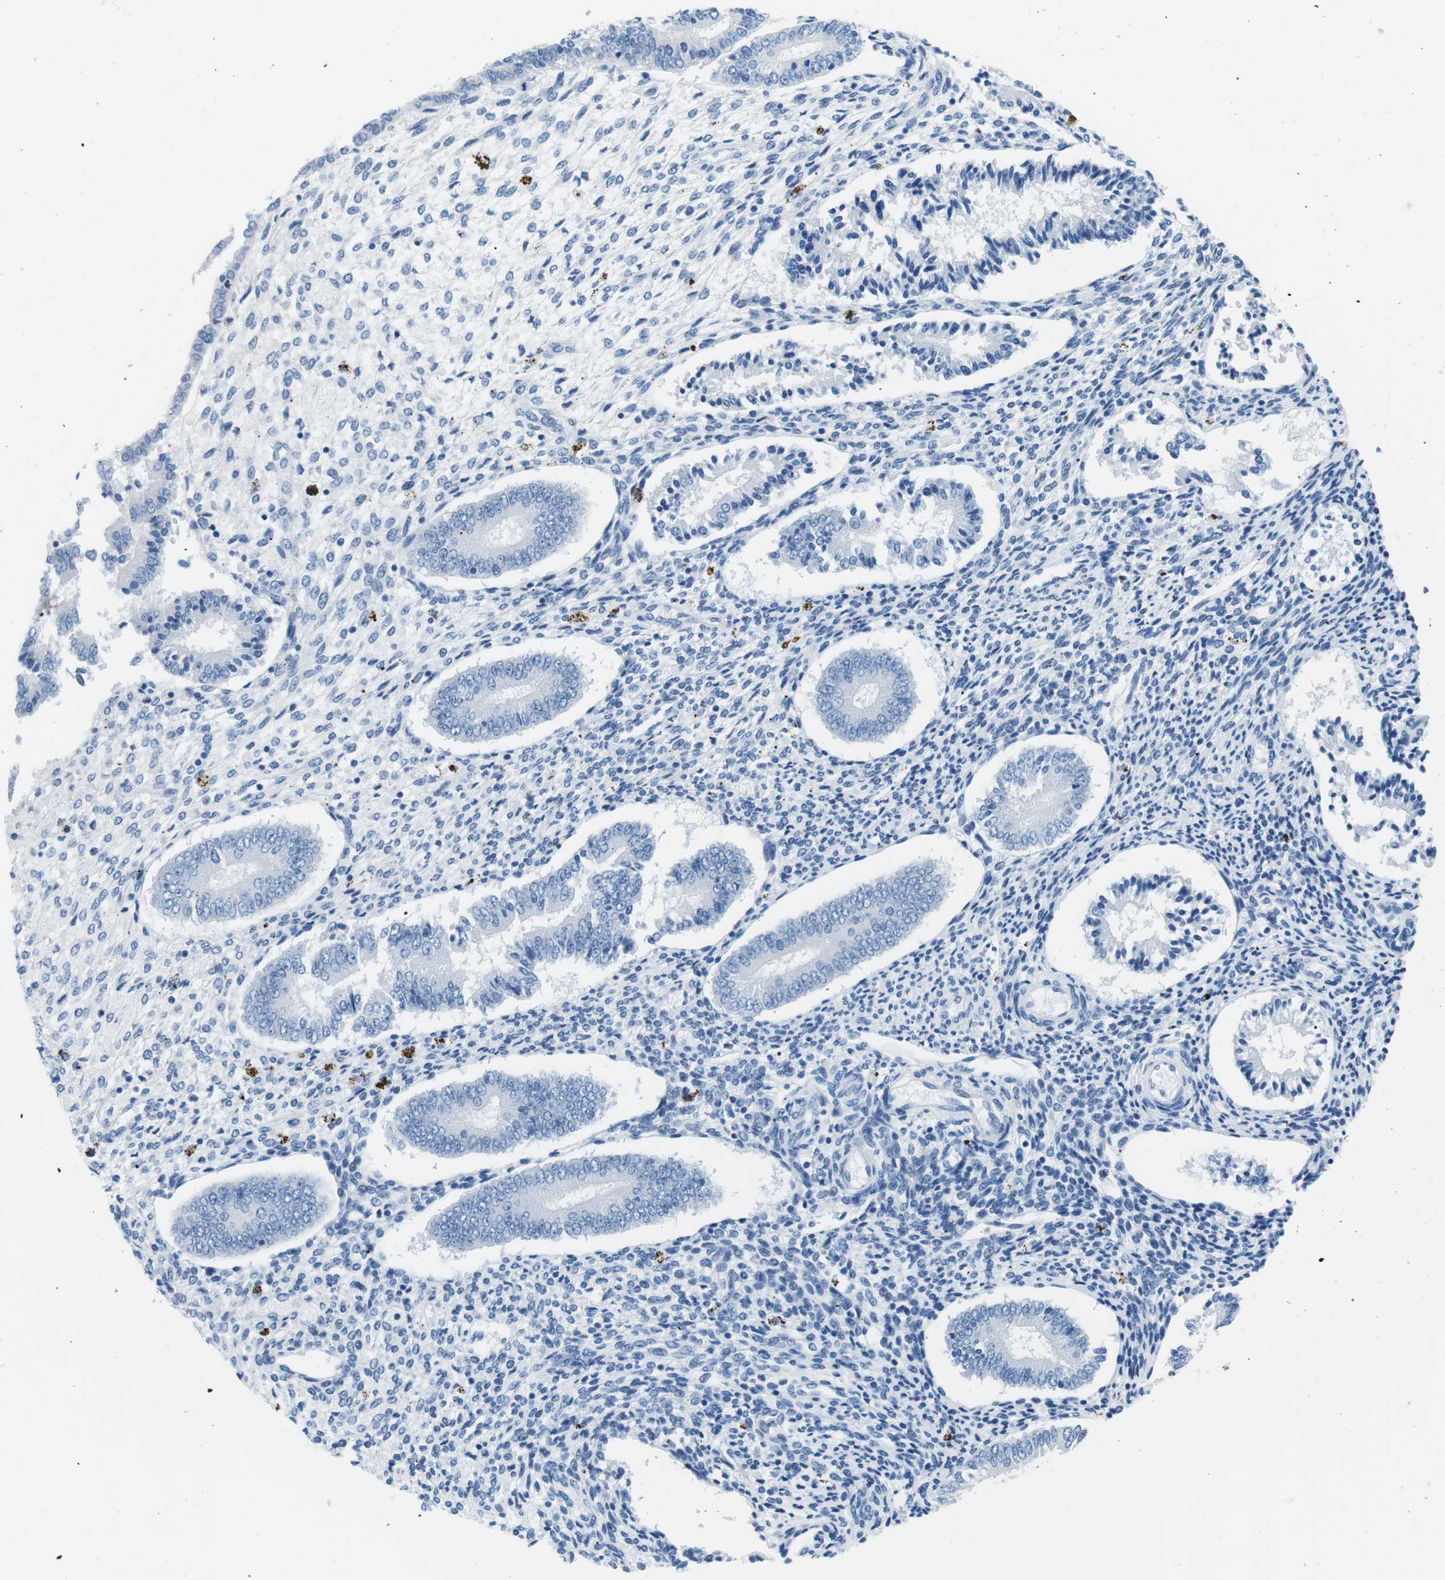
{"staining": {"intensity": "negative", "quantity": "none", "location": "none"}, "tissue": "endometrium", "cell_type": "Cells in endometrial stroma", "image_type": "normal", "snomed": [{"axis": "morphology", "description": "Normal tissue, NOS"}, {"axis": "topography", "description": "Endometrium"}], "caption": "Human endometrium stained for a protein using immunohistochemistry (IHC) demonstrates no expression in cells in endometrial stroma.", "gene": "MUC2", "patient": {"sex": "female", "age": 42}}